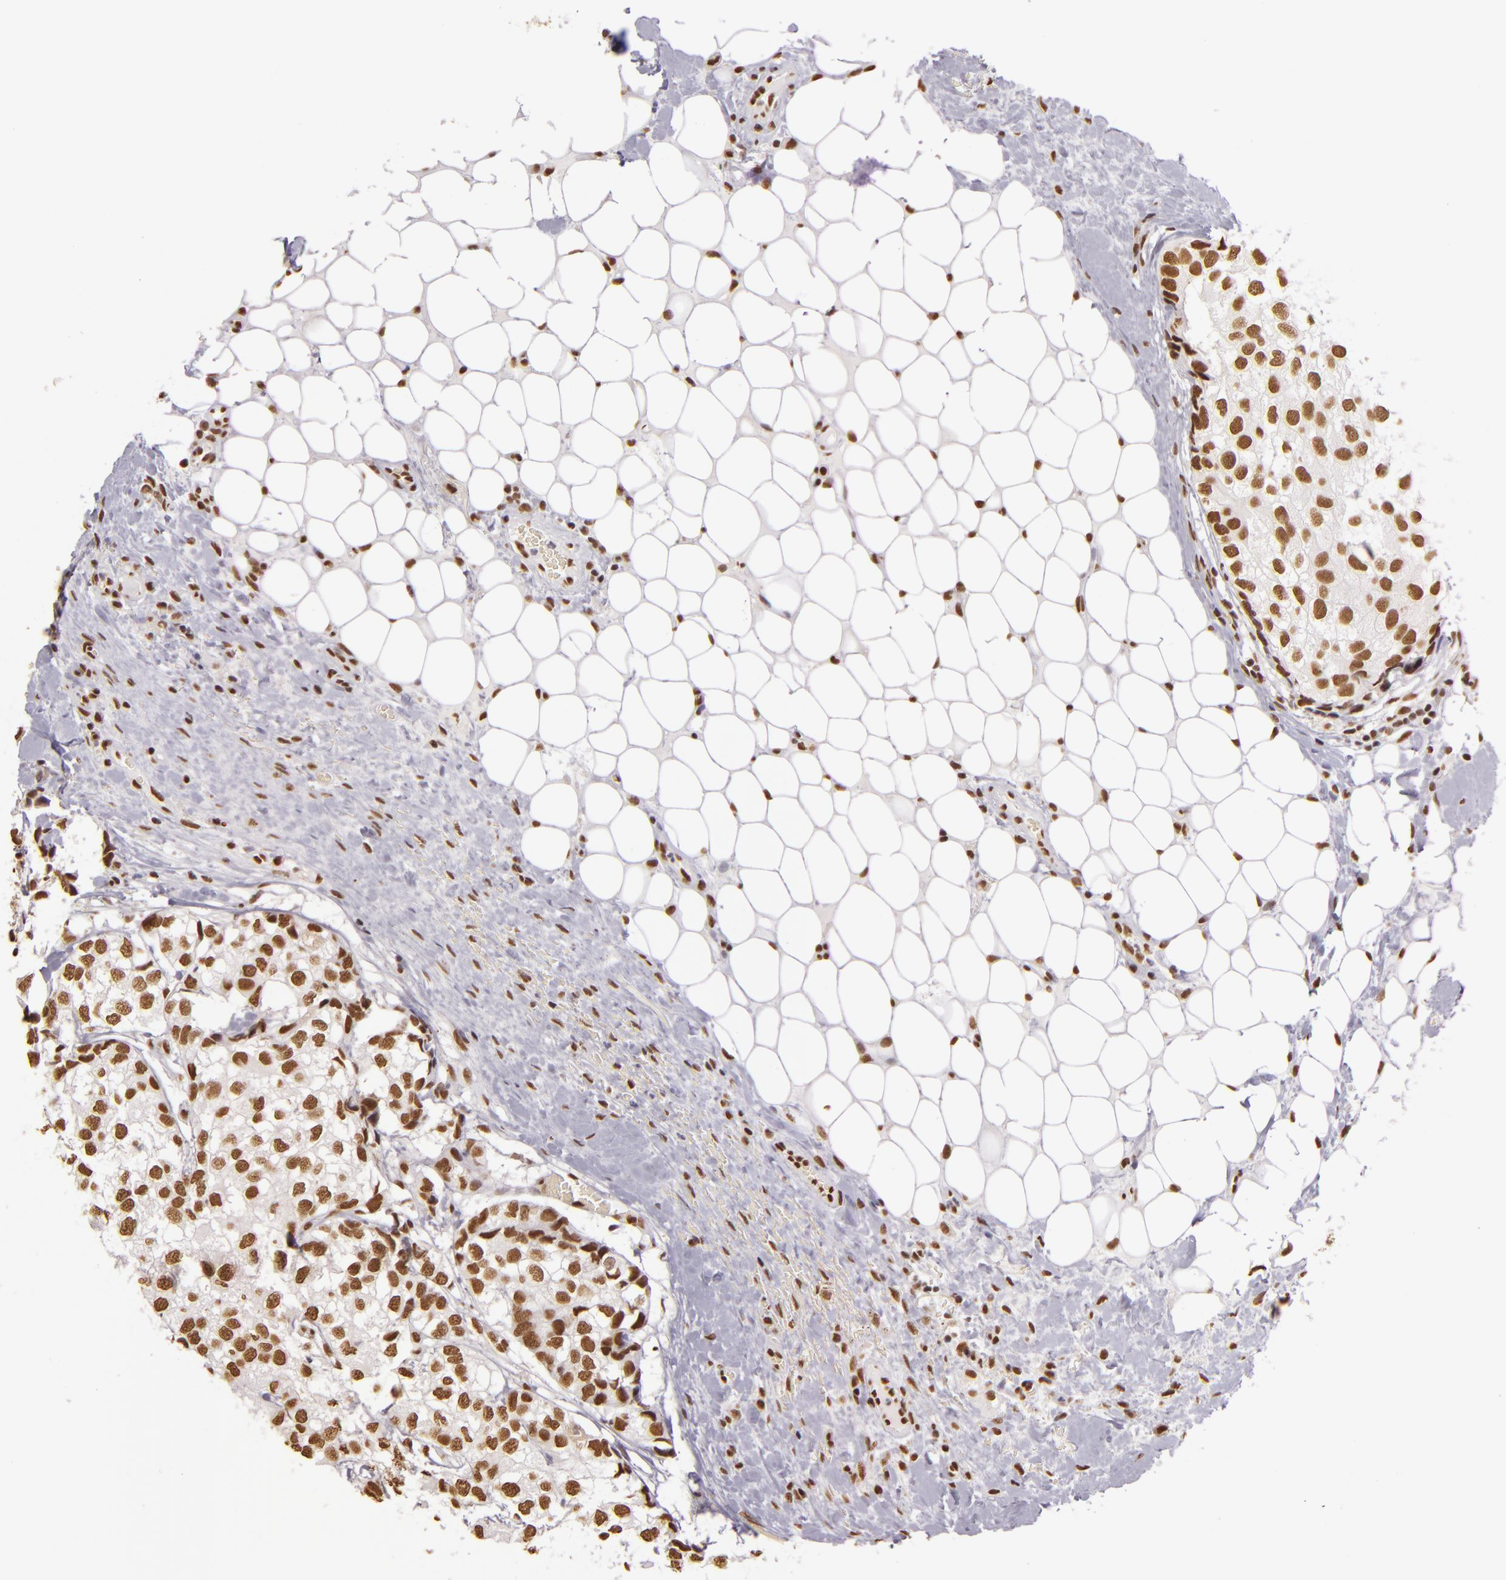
{"staining": {"intensity": "strong", "quantity": ">75%", "location": "nuclear"}, "tissue": "breast cancer", "cell_type": "Tumor cells", "image_type": "cancer", "snomed": [{"axis": "morphology", "description": "Duct carcinoma"}, {"axis": "topography", "description": "Breast"}], "caption": "Immunohistochemical staining of human breast cancer shows high levels of strong nuclear expression in approximately >75% of tumor cells. (Brightfield microscopy of DAB IHC at high magnification).", "gene": "PAPOLA", "patient": {"sex": "female", "age": 68}}